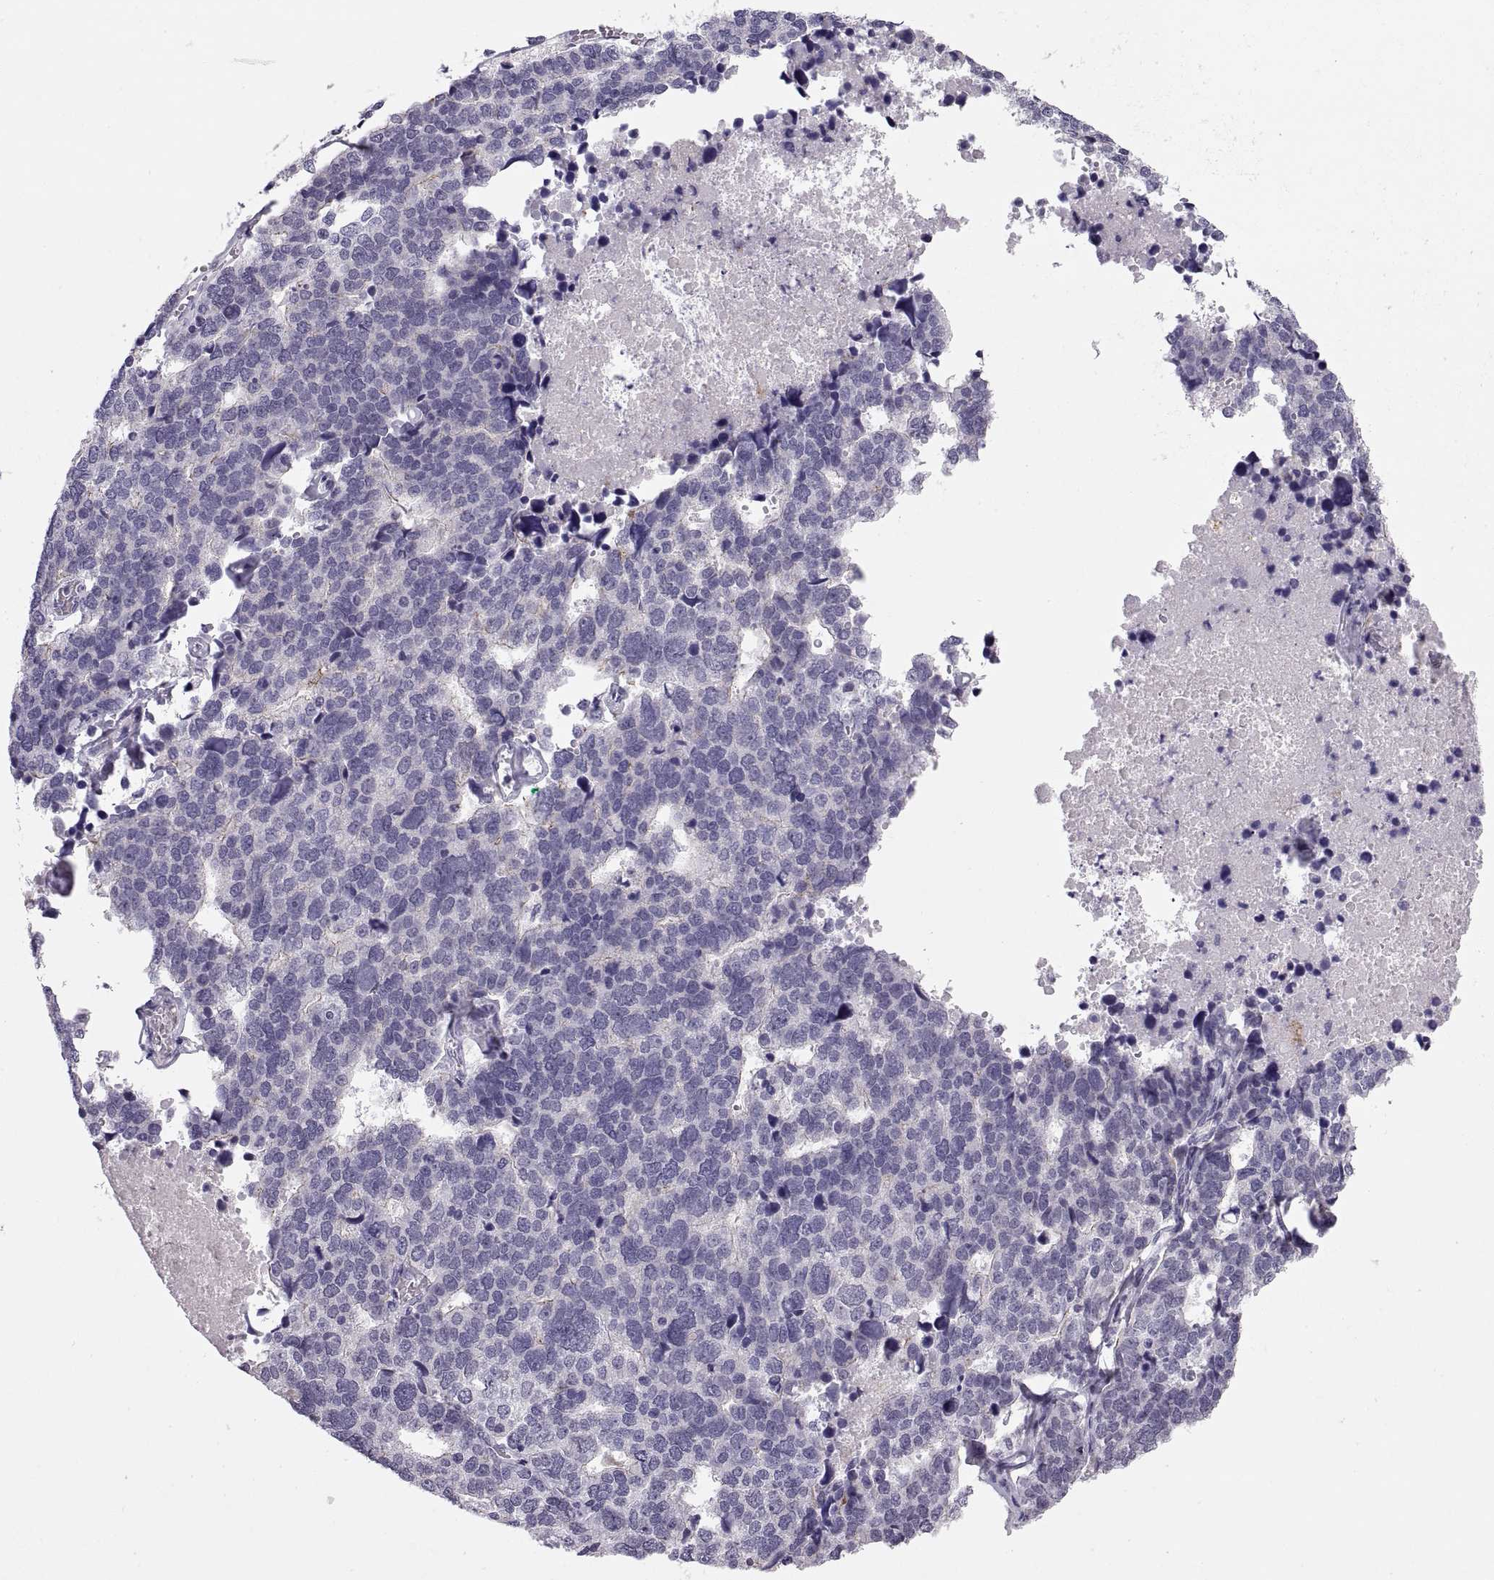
{"staining": {"intensity": "negative", "quantity": "none", "location": "none"}, "tissue": "stomach cancer", "cell_type": "Tumor cells", "image_type": "cancer", "snomed": [{"axis": "morphology", "description": "Adenocarcinoma, NOS"}, {"axis": "topography", "description": "Stomach"}], "caption": "A high-resolution image shows IHC staining of stomach cancer, which exhibits no significant positivity in tumor cells.", "gene": "QRICH2", "patient": {"sex": "male", "age": 69}}